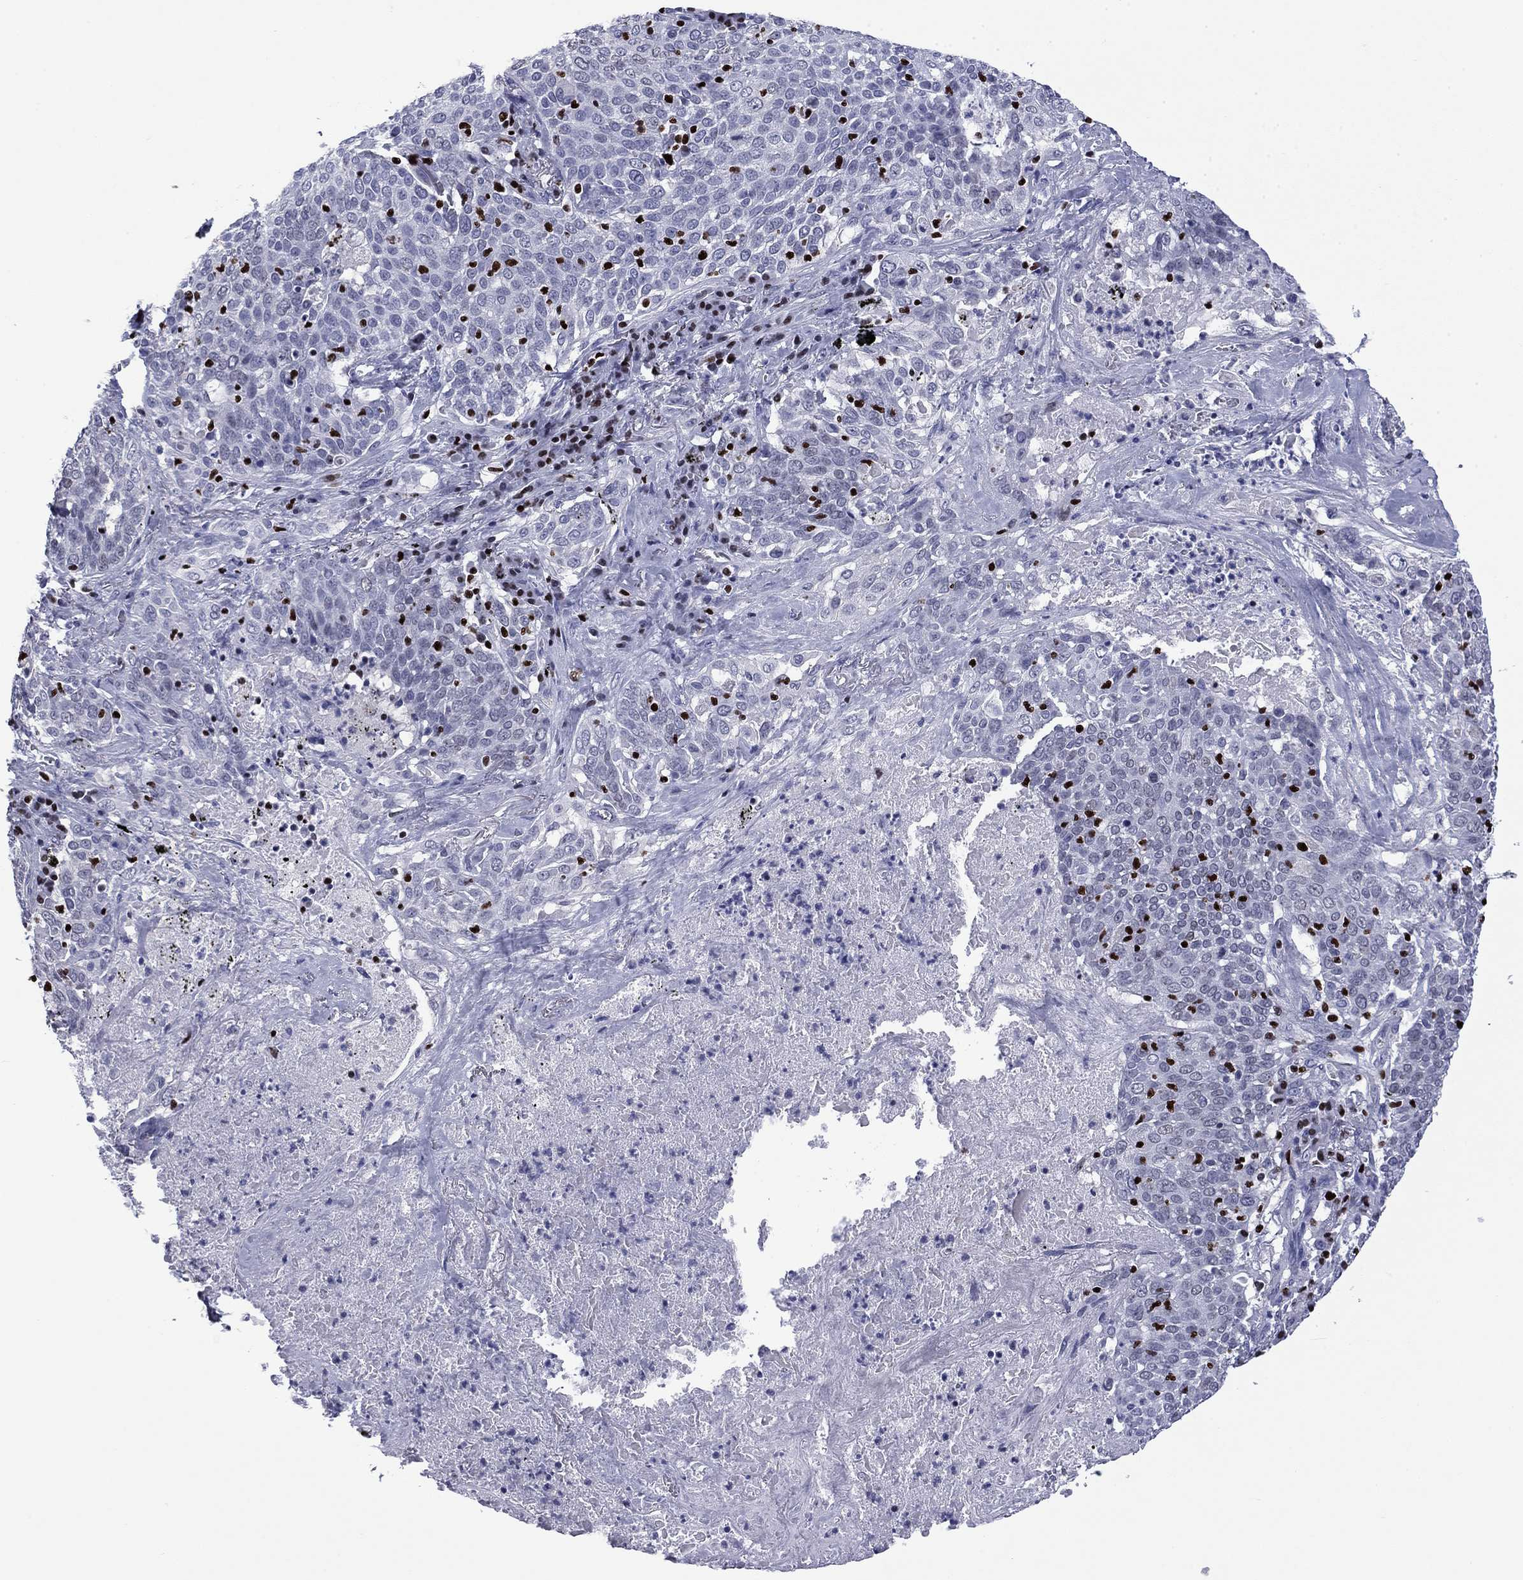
{"staining": {"intensity": "negative", "quantity": "none", "location": "none"}, "tissue": "lung cancer", "cell_type": "Tumor cells", "image_type": "cancer", "snomed": [{"axis": "morphology", "description": "Squamous cell carcinoma, NOS"}, {"axis": "topography", "description": "Lung"}], "caption": "Tumor cells show no significant positivity in lung cancer.", "gene": "IKZF3", "patient": {"sex": "male", "age": 82}}